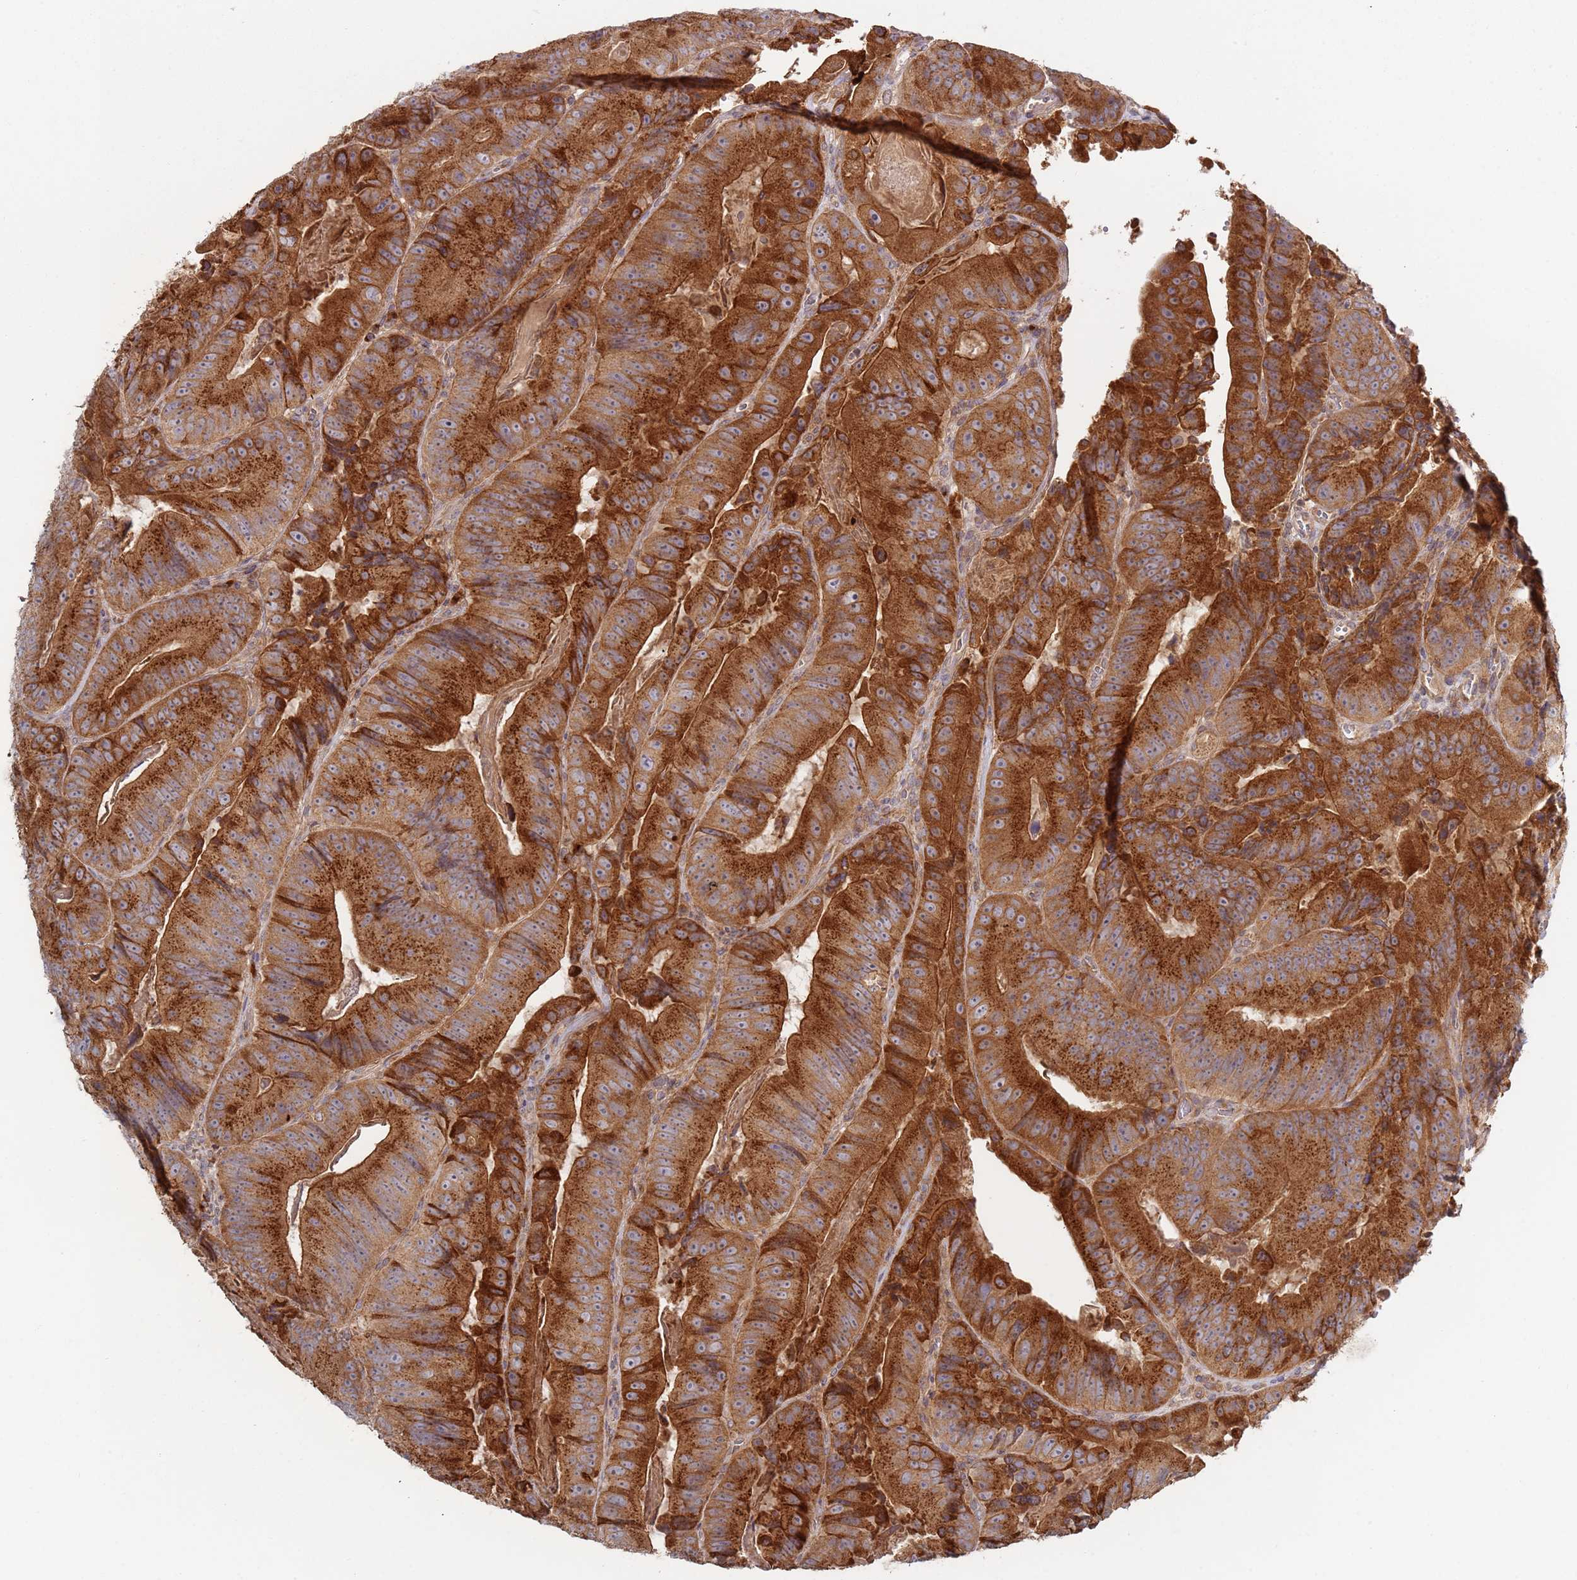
{"staining": {"intensity": "strong", "quantity": ">75%", "location": "cytoplasmic/membranous"}, "tissue": "colorectal cancer", "cell_type": "Tumor cells", "image_type": "cancer", "snomed": [{"axis": "morphology", "description": "Adenocarcinoma, NOS"}, {"axis": "topography", "description": "Colon"}], "caption": "About >75% of tumor cells in human colorectal adenocarcinoma demonstrate strong cytoplasmic/membranous protein staining as visualized by brown immunohistochemical staining.", "gene": "OR5A2", "patient": {"sex": "female", "age": 86}}